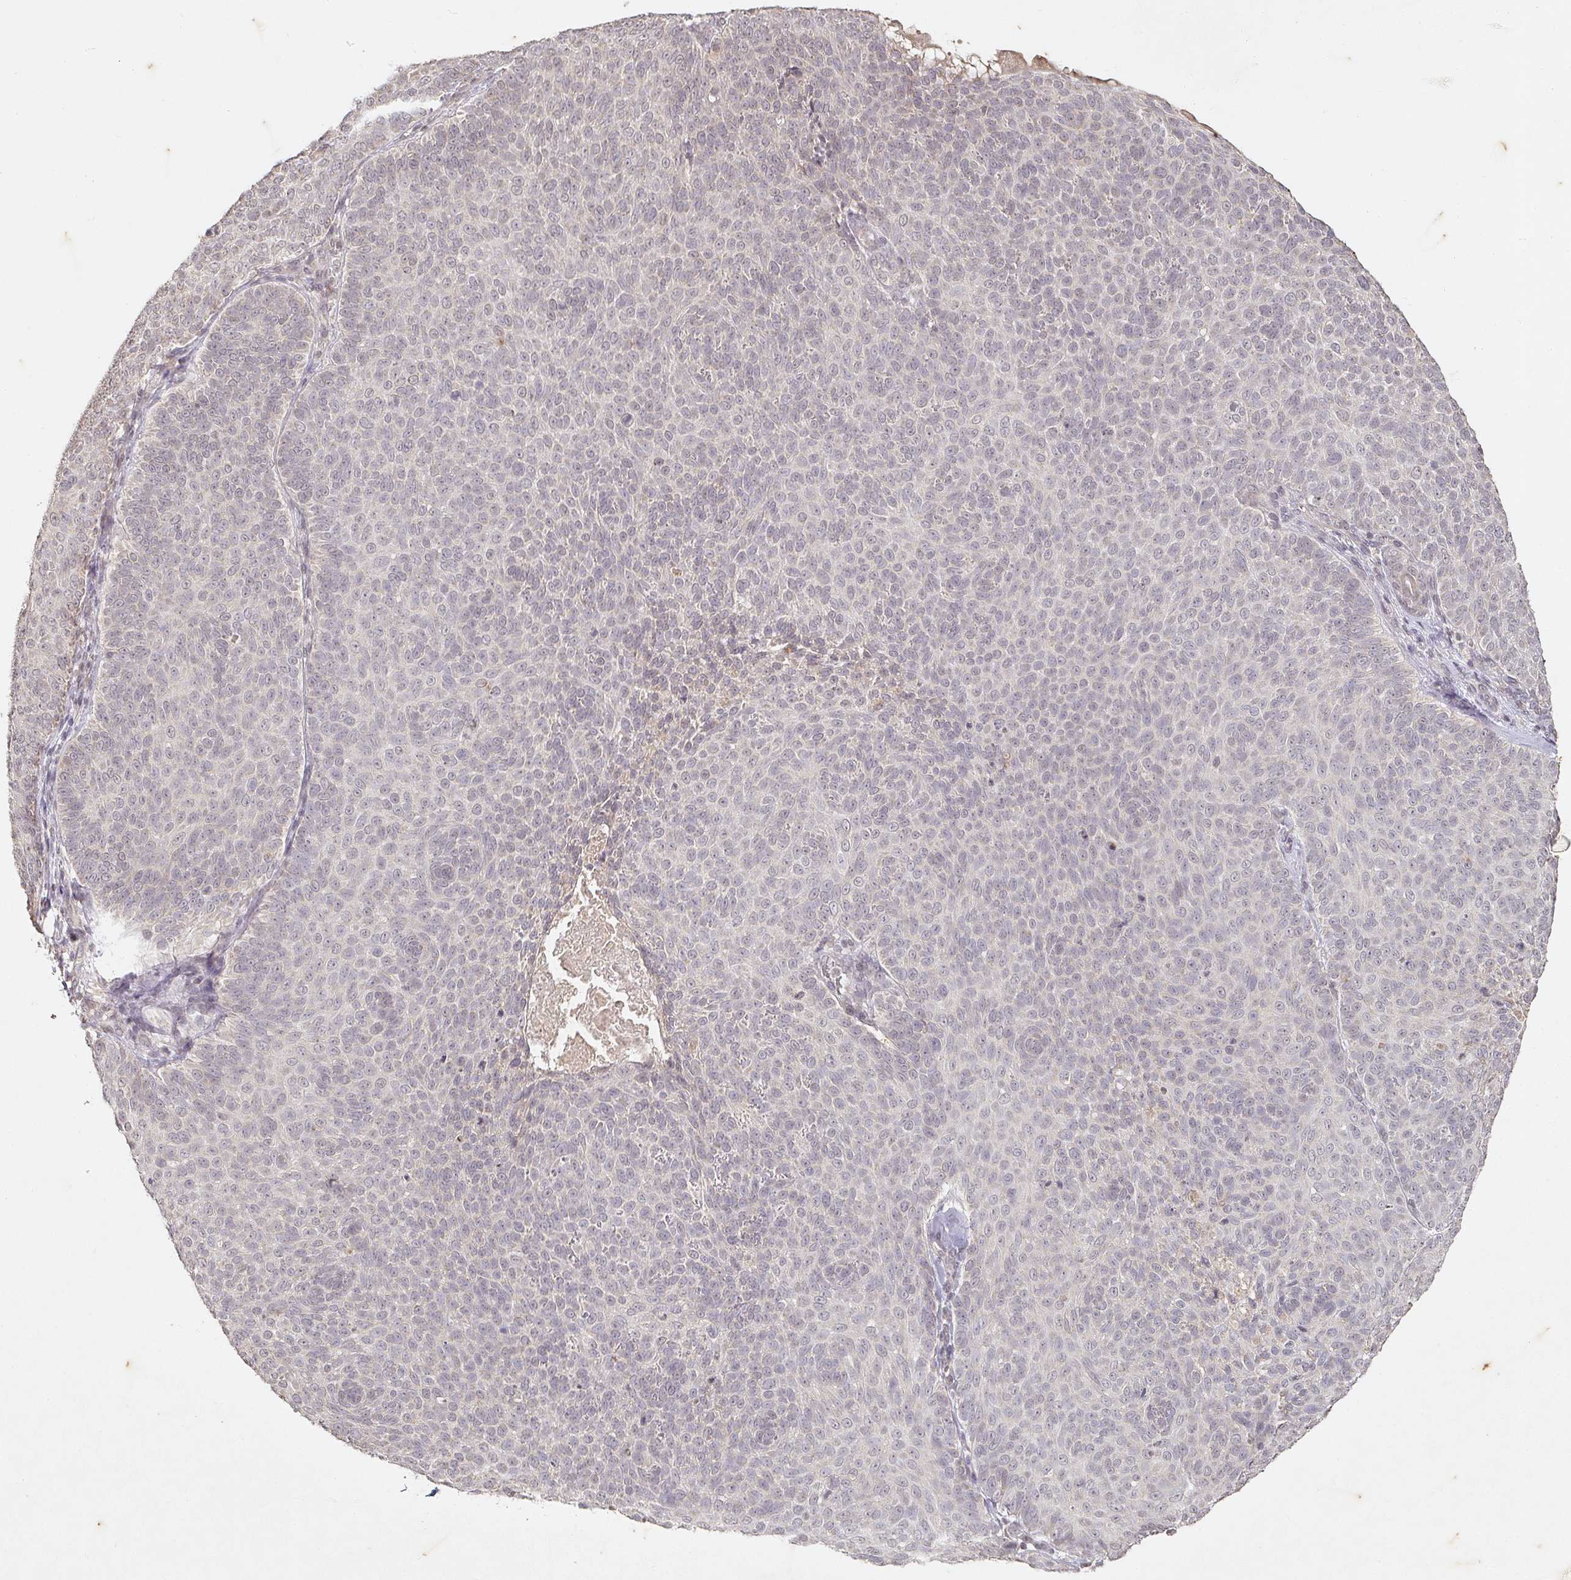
{"staining": {"intensity": "negative", "quantity": "none", "location": "none"}, "tissue": "skin cancer", "cell_type": "Tumor cells", "image_type": "cancer", "snomed": [{"axis": "morphology", "description": "Basal cell carcinoma"}, {"axis": "topography", "description": "Skin"}], "caption": "The image shows no staining of tumor cells in basal cell carcinoma (skin).", "gene": "CAPN5", "patient": {"sex": "male", "age": 85}}